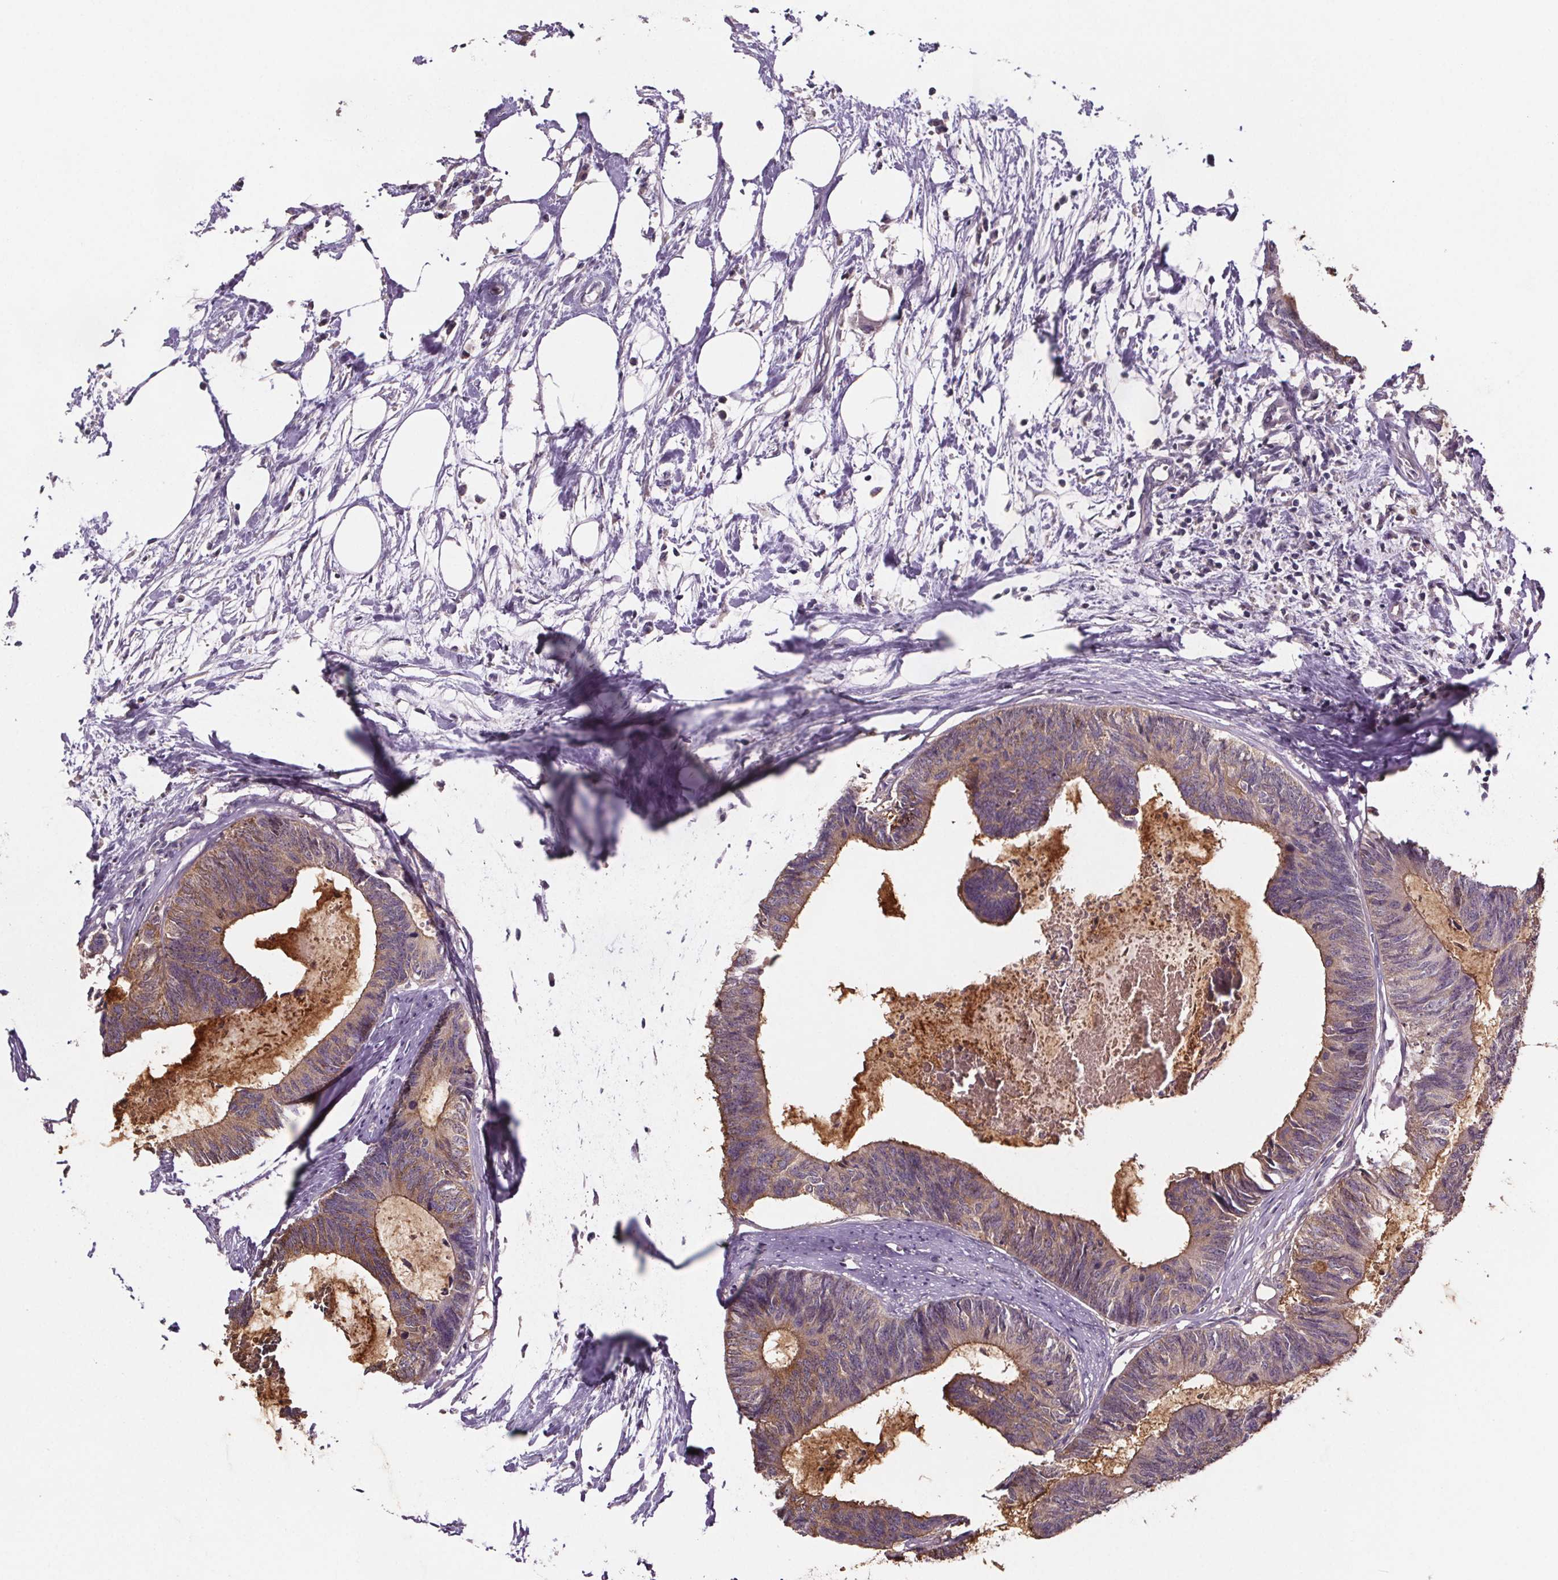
{"staining": {"intensity": "weak", "quantity": ">75%", "location": "cytoplasmic/membranous"}, "tissue": "colorectal cancer", "cell_type": "Tumor cells", "image_type": "cancer", "snomed": [{"axis": "morphology", "description": "Adenocarcinoma, NOS"}, {"axis": "topography", "description": "Colon"}, {"axis": "topography", "description": "Rectum"}], "caption": "Protein expression analysis of colorectal cancer exhibits weak cytoplasmic/membranous positivity in approximately >75% of tumor cells.", "gene": "CLN3", "patient": {"sex": "male", "age": 57}}